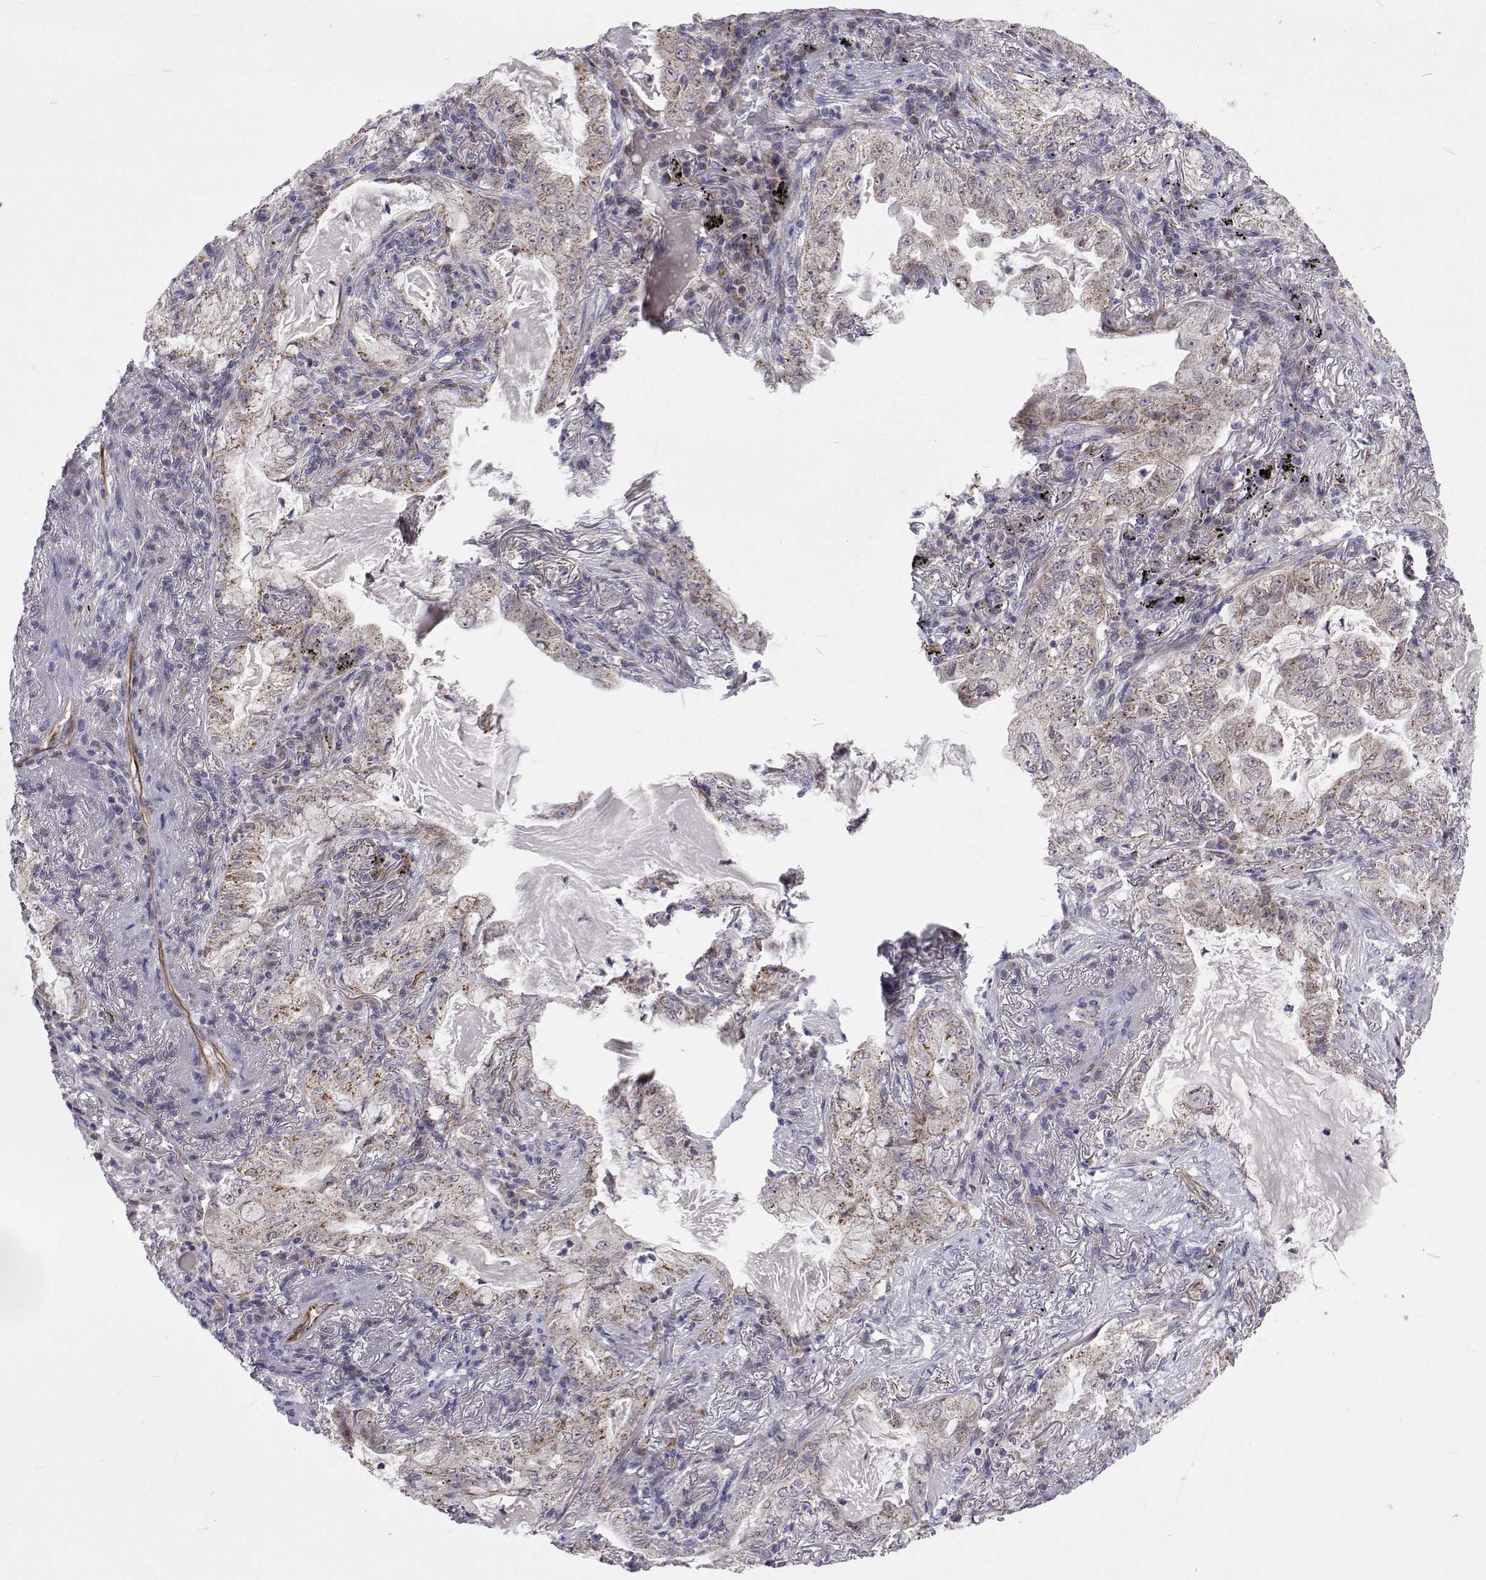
{"staining": {"intensity": "moderate", "quantity": "<25%", "location": "cytoplasmic/membranous"}, "tissue": "lung cancer", "cell_type": "Tumor cells", "image_type": "cancer", "snomed": [{"axis": "morphology", "description": "Adenocarcinoma, NOS"}, {"axis": "topography", "description": "Lung"}], "caption": "Immunohistochemical staining of lung cancer reveals low levels of moderate cytoplasmic/membranous protein expression in about <25% of tumor cells. The staining is performed using DAB (3,3'-diaminobenzidine) brown chromogen to label protein expression. The nuclei are counter-stained blue using hematoxylin.", "gene": "DHTKD1", "patient": {"sex": "female", "age": 73}}